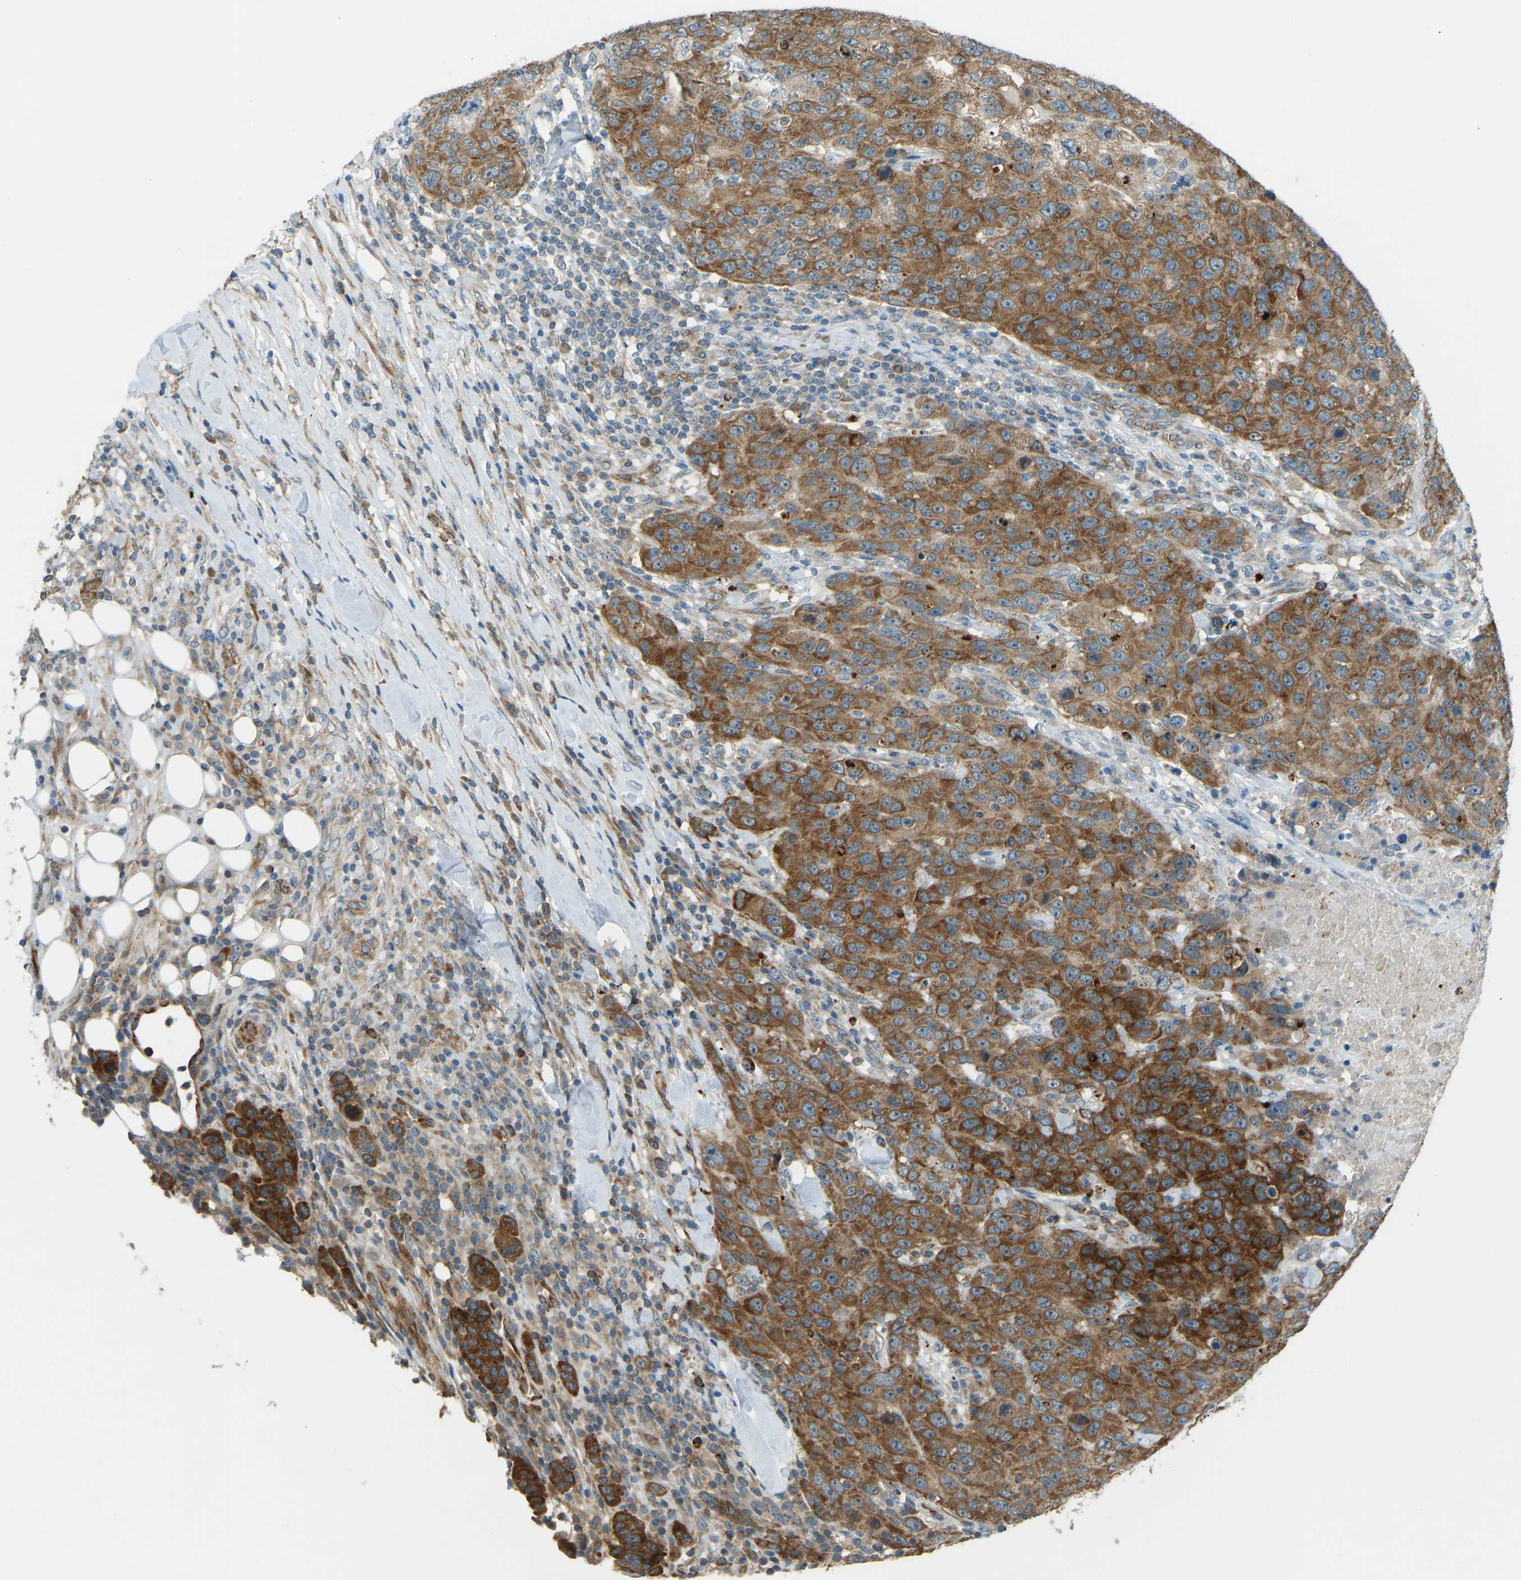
{"staining": {"intensity": "strong", "quantity": ">75%", "location": "cytoplasmic/membranous"}, "tissue": "breast cancer", "cell_type": "Tumor cells", "image_type": "cancer", "snomed": [{"axis": "morphology", "description": "Duct carcinoma"}, {"axis": "topography", "description": "Breast"}], "caption": "A brown stain shows strong cytoplasmic/membranous expression of a protein in human breast infiltrating ductal carcinoma tumor cells. Ihc stains the protein in brown and the nuclei are stained blue.", "gene": "STAU2", "patient": {"sex": "female", "age": 37}}